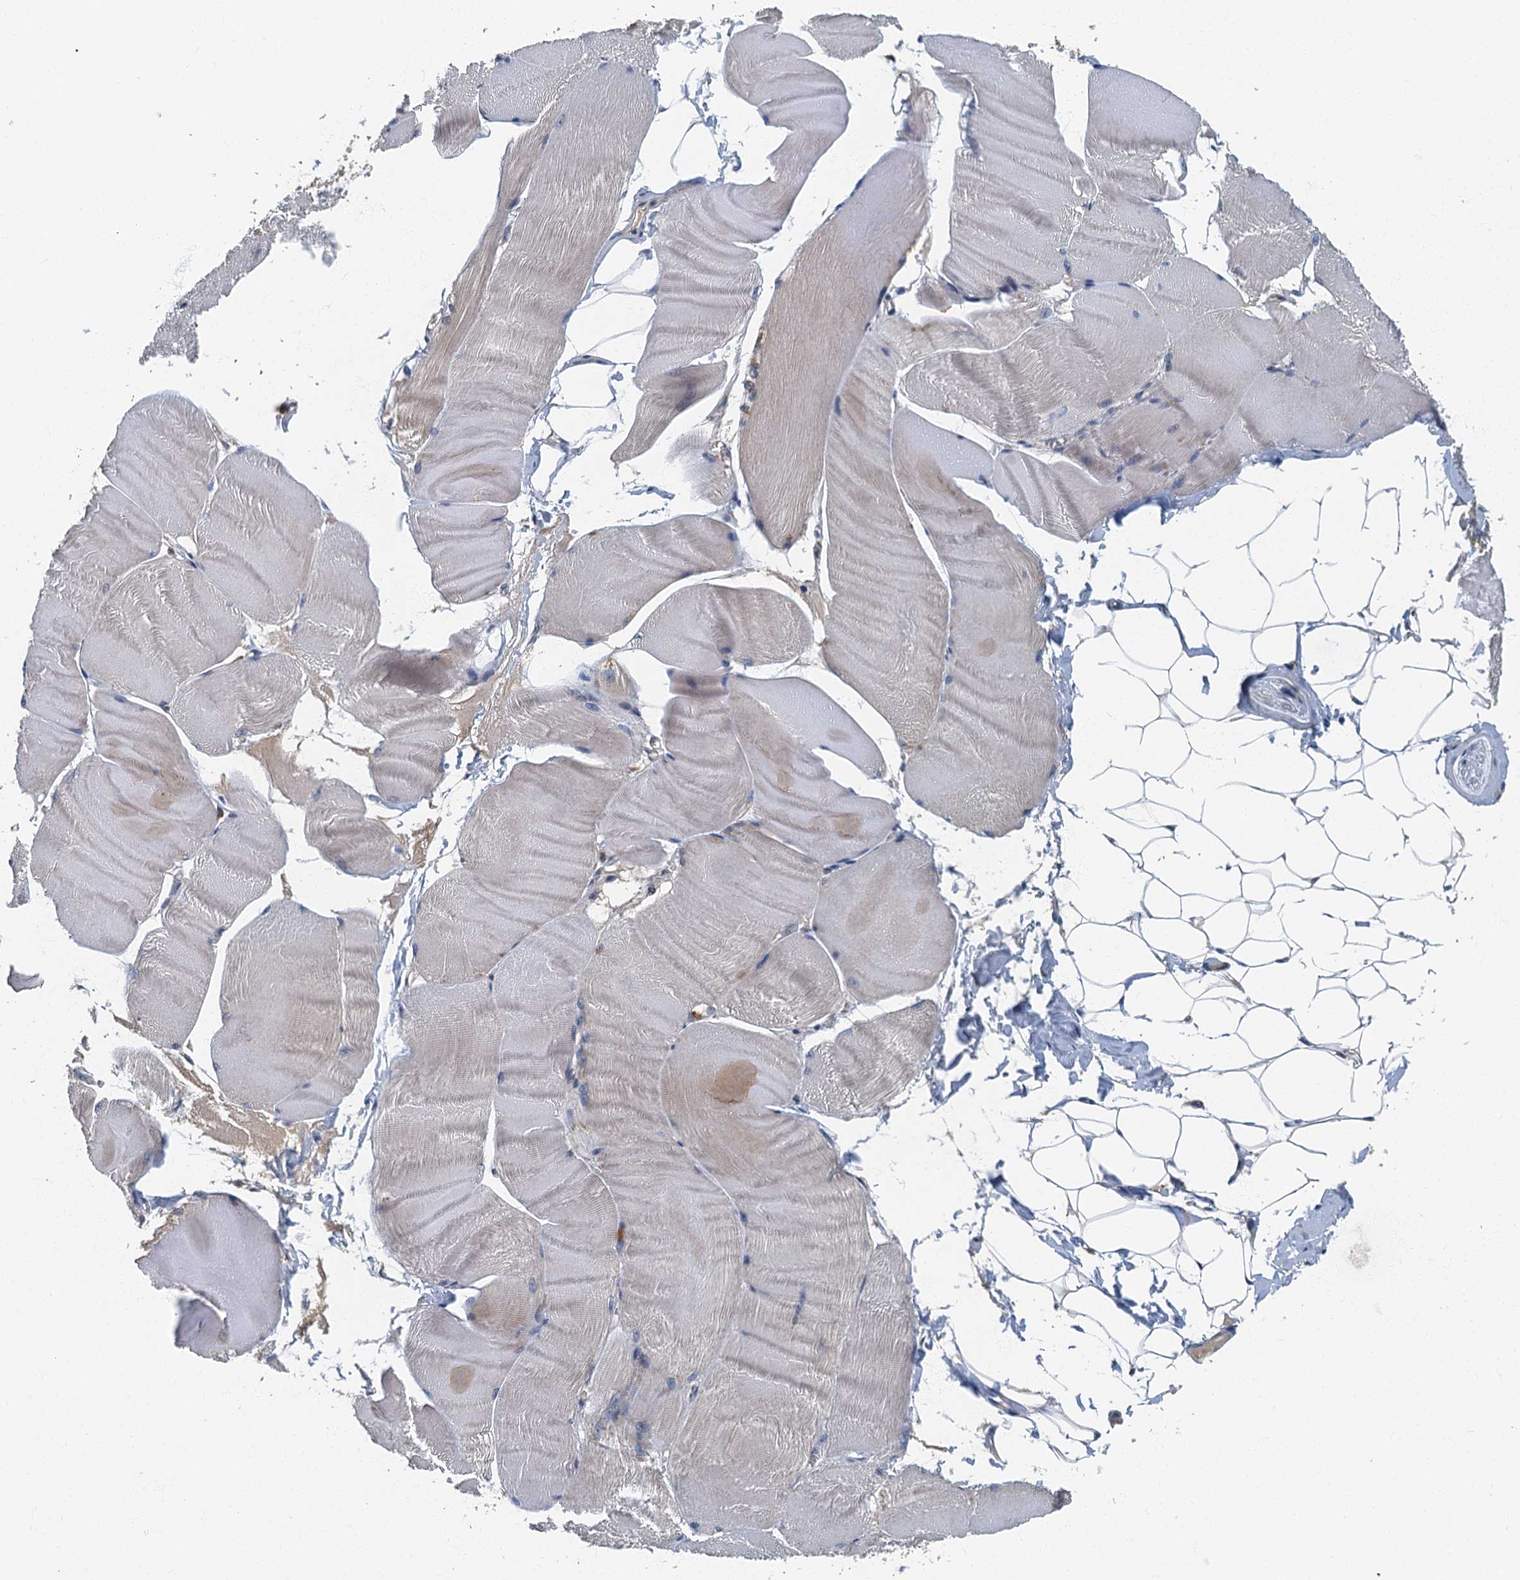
{"staining": {"intensity": "negative", "quantity": "none", "location": "none"}, "tissue": "skeletal muscle", "cell_type": "Myocytes", "image_type": "normal", "snomed": [{"axis": "morphology", "description": "Normal tissue, NOS"}, {"axis": "morphology", "description": "Basal cell carcinoma"}, {"axis": "topography", "description": "Skeletal muscle"}], "caption": "An image of human skeletal muscle is negative for staining in myocytes. (Immunohistochemistry (ihc), brightfield microscopy, high magnification).", "gene": "DDX49", "patient": {"sex": "female", "age": 64}}